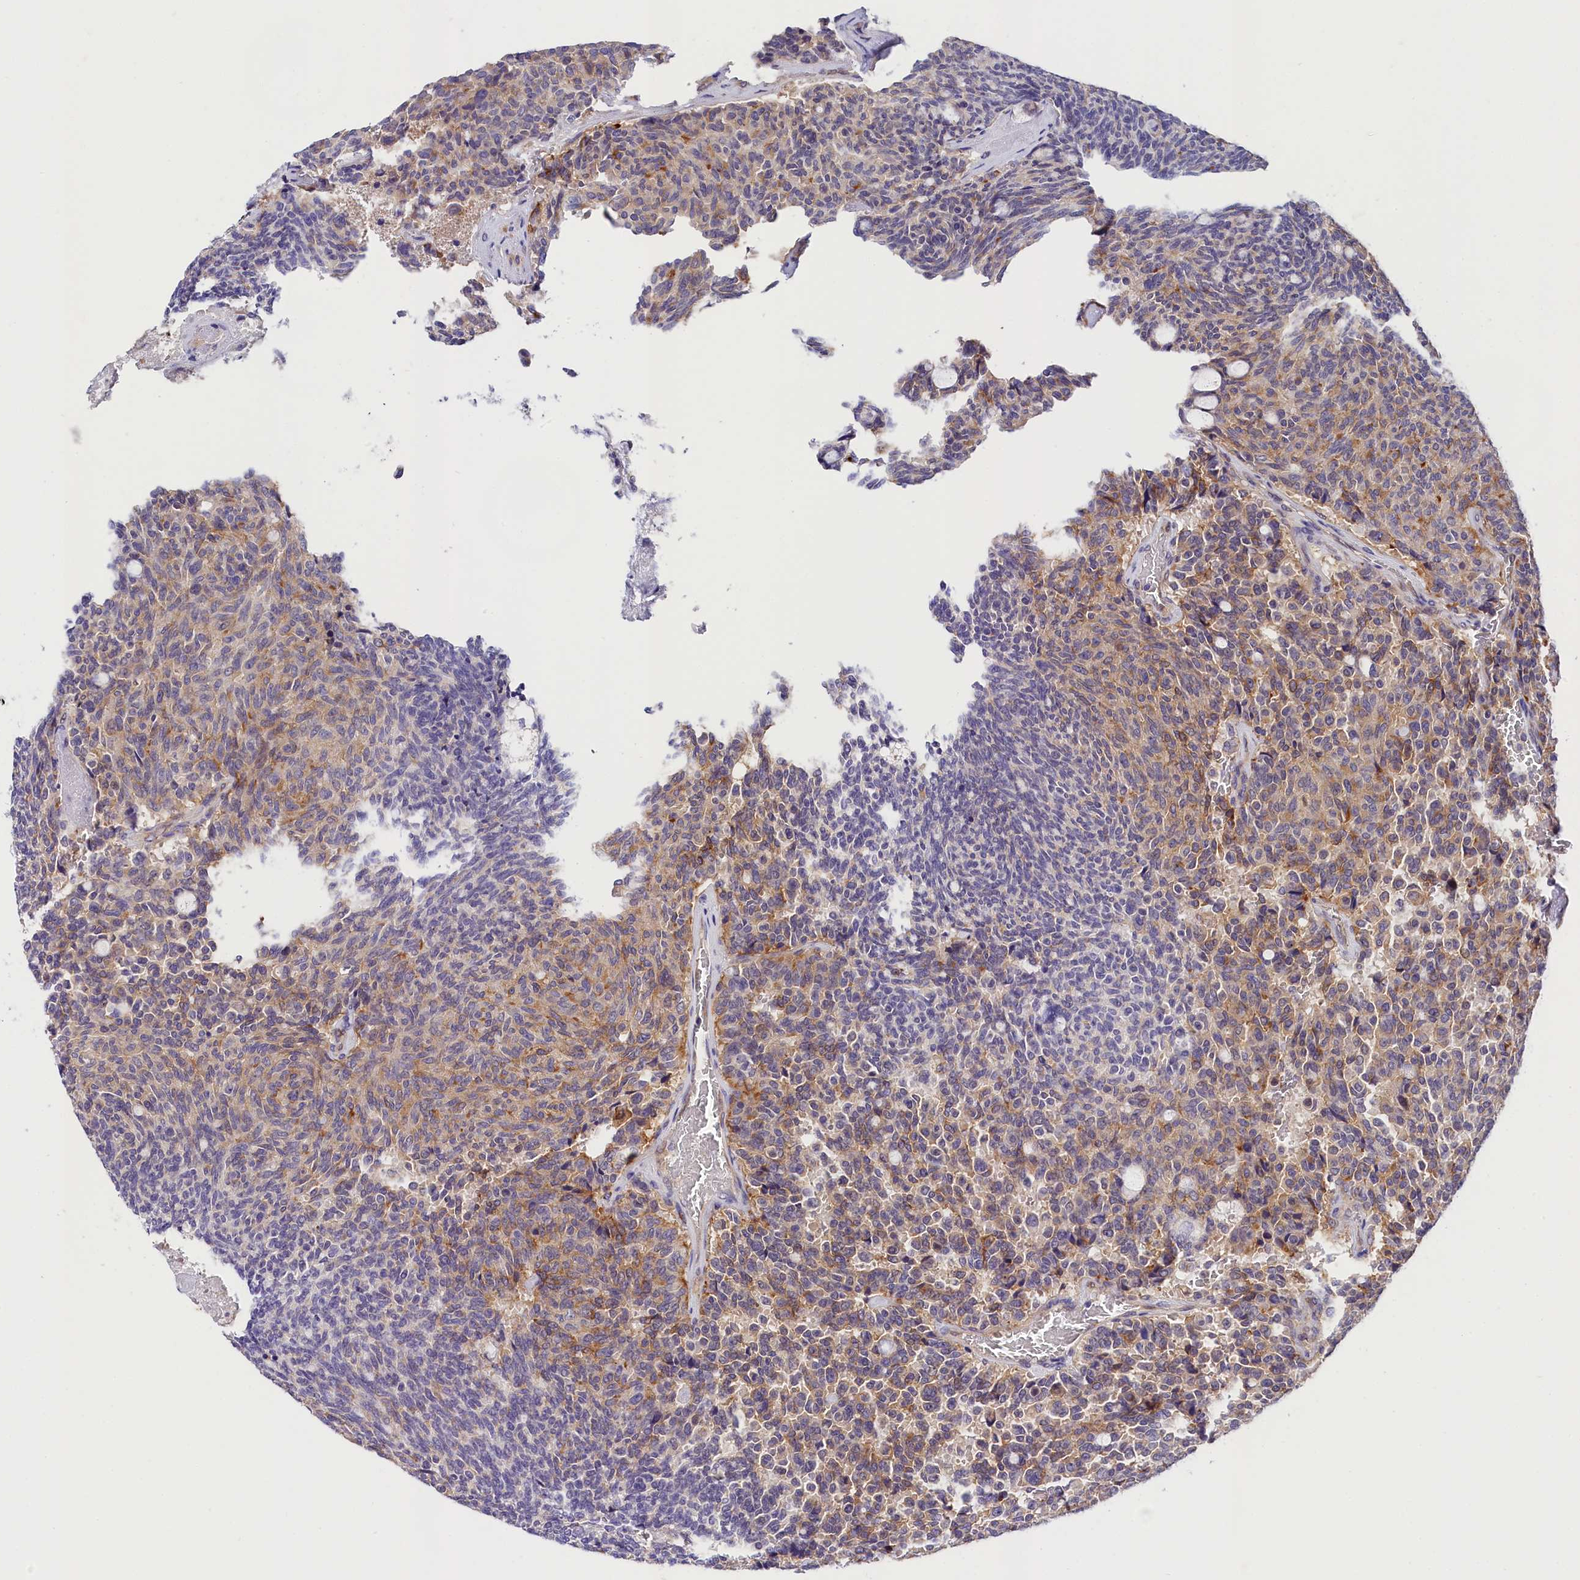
{"staining": {"intensity": "moderate", "quantity": "25%-75%", "location": "cytoplasmic/membranous"}, "tissue": "carcinoid", "cell_type": "Tumor cells", "image_type": "cancer", "snomed": [{"axis": "morphology", "description": "Carcinoid, malignant, NOS"}, {"axis": "topography", "description": "Pancreas"}], "caption": "Protein staining exhibits moderate cytoplasmic/membranous staining in approximately 25%-75% of tumor cells in carcinoid (malignant).", "gene": "OAS3", "patient": {"sex": "female", "age": 54}}